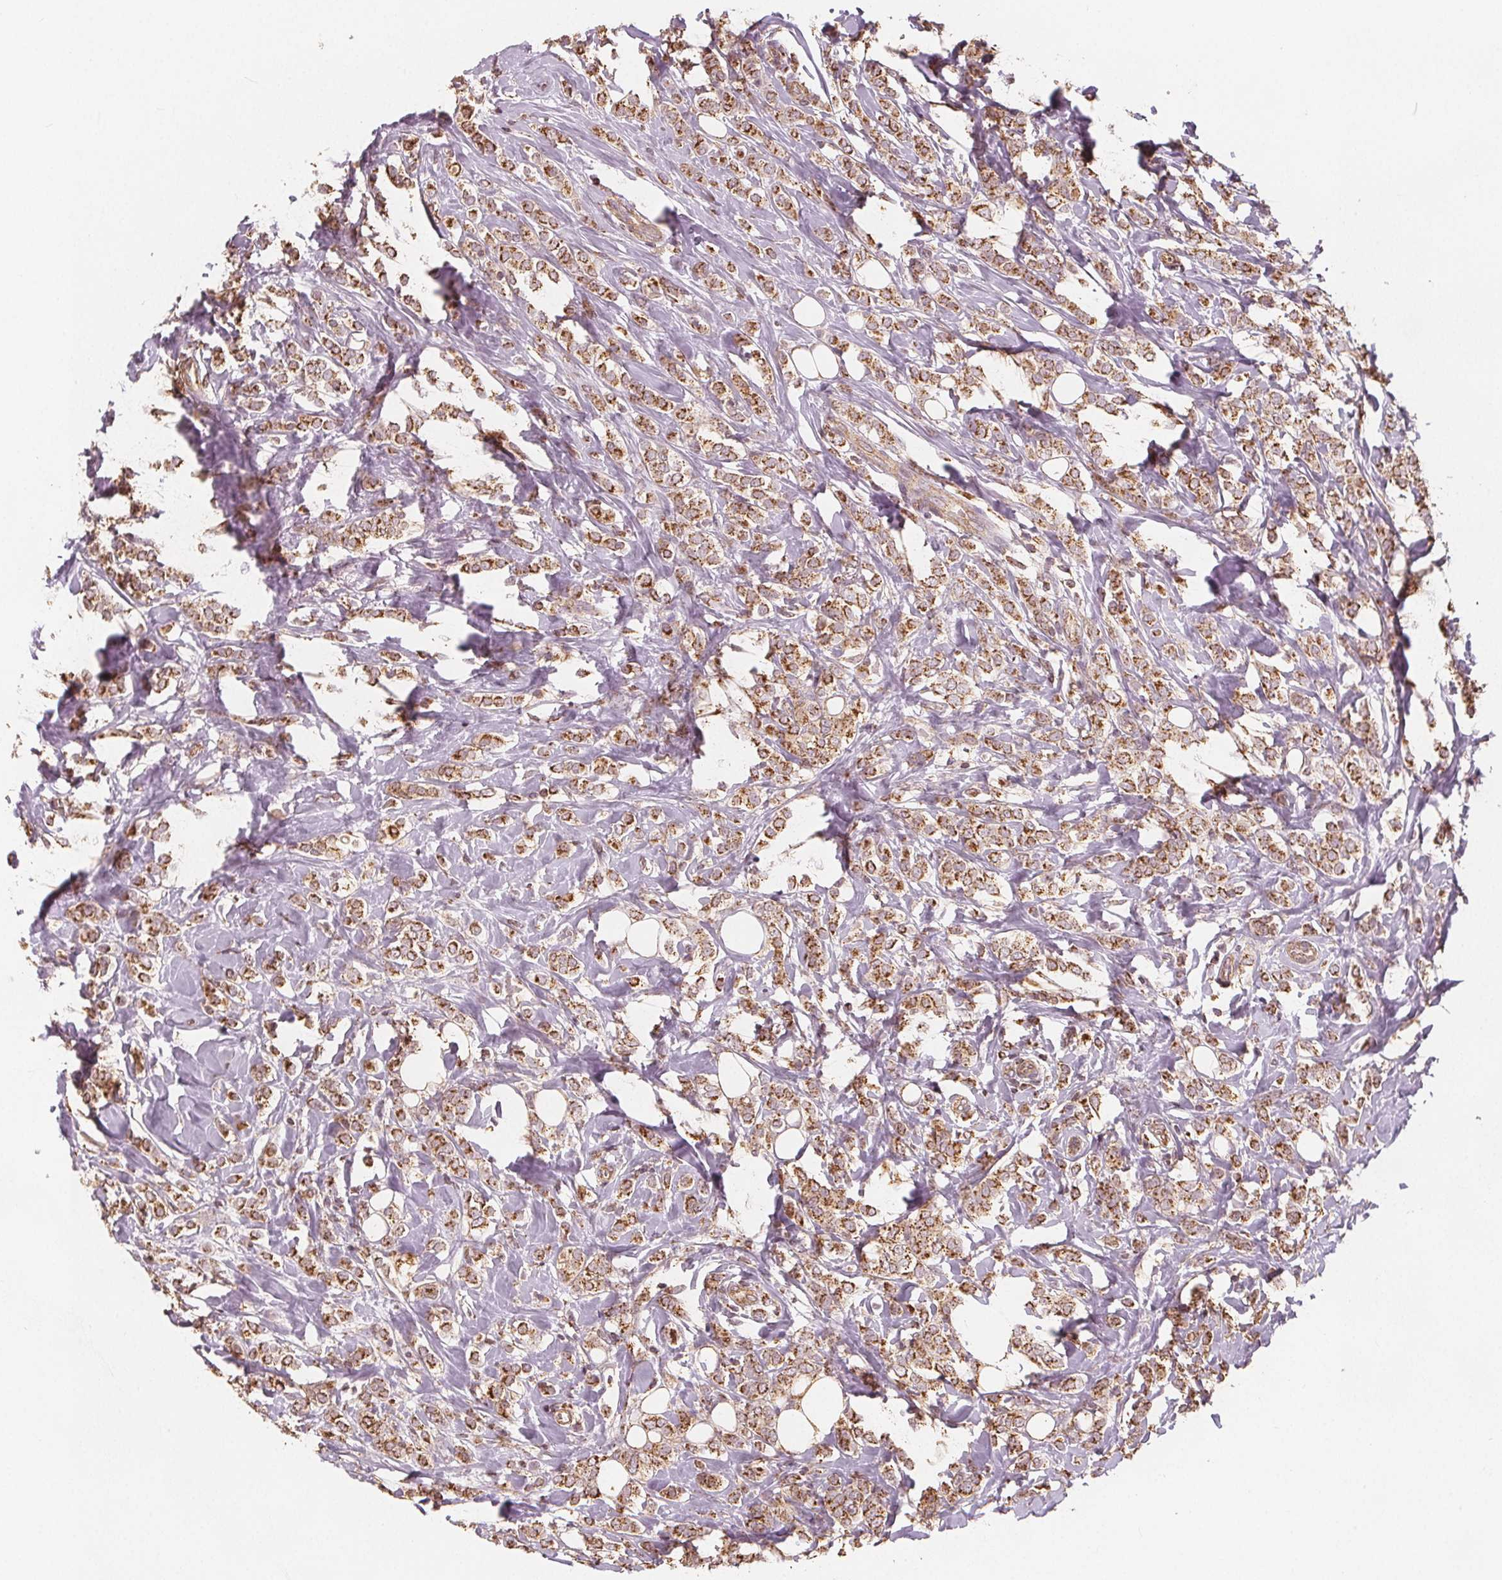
{"staining": {"intensity": "moderate", "quantity": ">75%", "location": "cytoplasmic/membranous"}, "tissue": "breast cancer", "cell_type": "Tumor cells", "image_type": "cancer", "snomed": [{"axis": "morphology", "description": "Lobular carcinoma"}, {"axis": "topography", "description": "Breast"}], "caption": "Protein expression analysis of human breast lobular carcinoma reveals moderate cytoplasmic/membranous staining in approximately >75% of tumor cells.", "gene": "PEX26", "patient": {"sex": "female", "age": 49}}